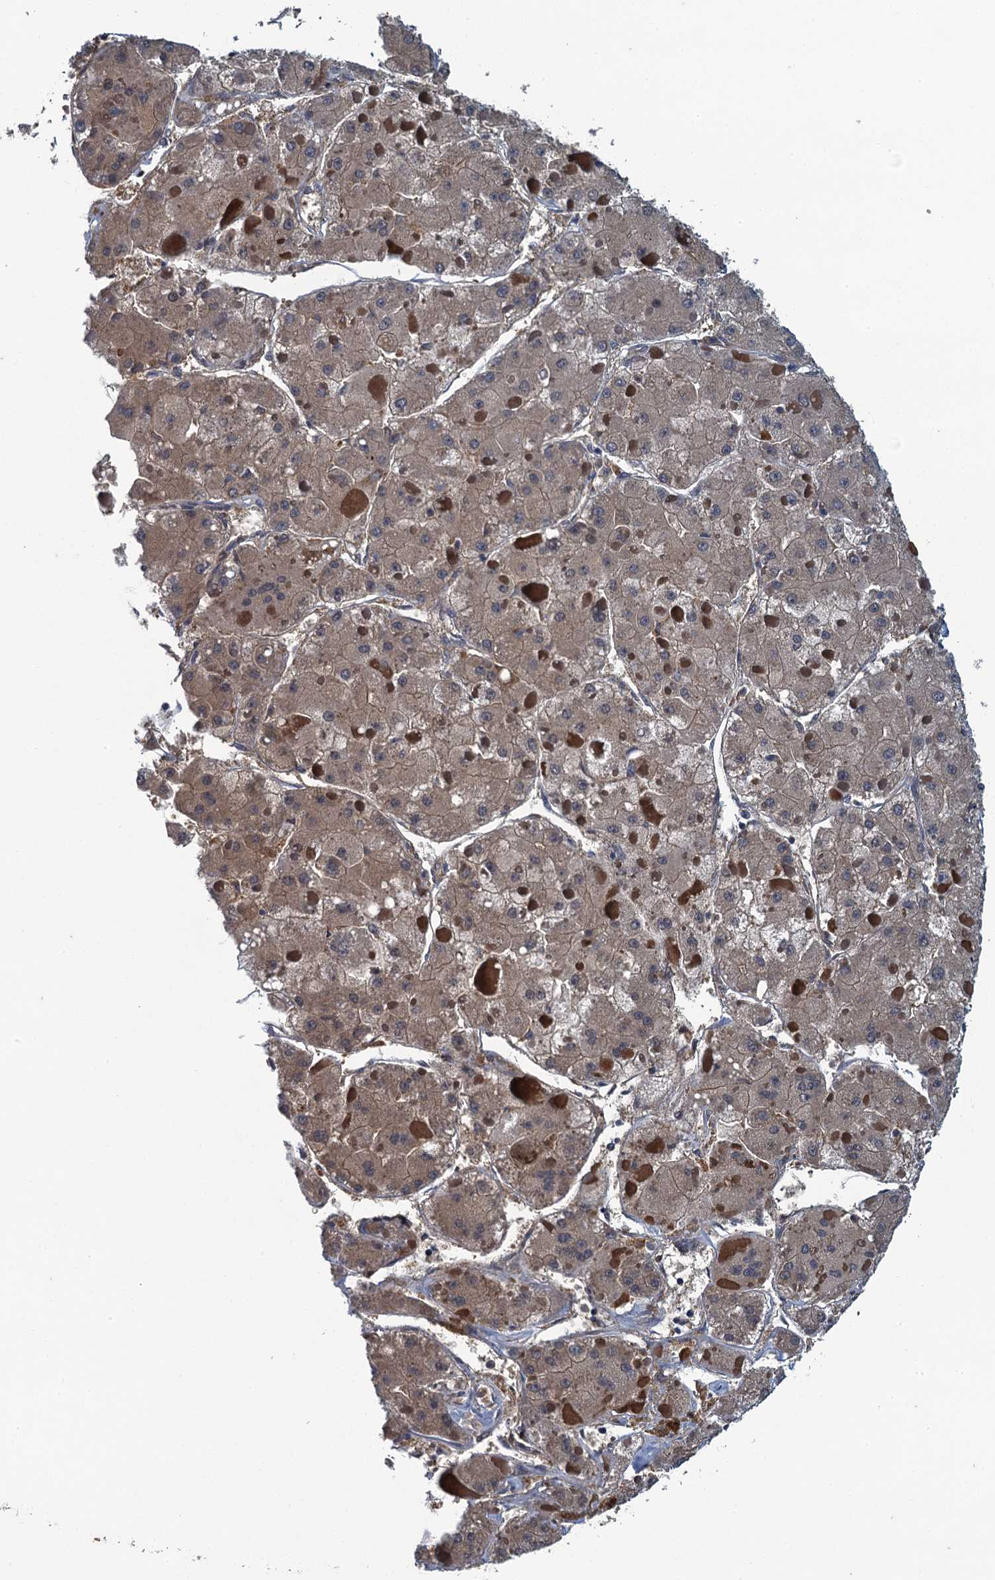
{"staining": {"intensity": "weak", "quantity": ">75%", "location": "cytoplasmic/membranous"}, "tissue": "liver cancer", "cell_type": "Tumor cells", "image_type": "cancer", "snomed": [{"axis": "morphology", "description": "Carcinoma, Hepatocellular, NOS"}, {"axis": "topography", "description": "Liver"}], "caption": "Liver hepatocellular carcinoma stained with IHC exhibits weak cytoplasmic/membranous staining in approximately >75% of tumor cells.", "gene": "NCKAP1L", "patient": {"sex": "female", "age": 73}}